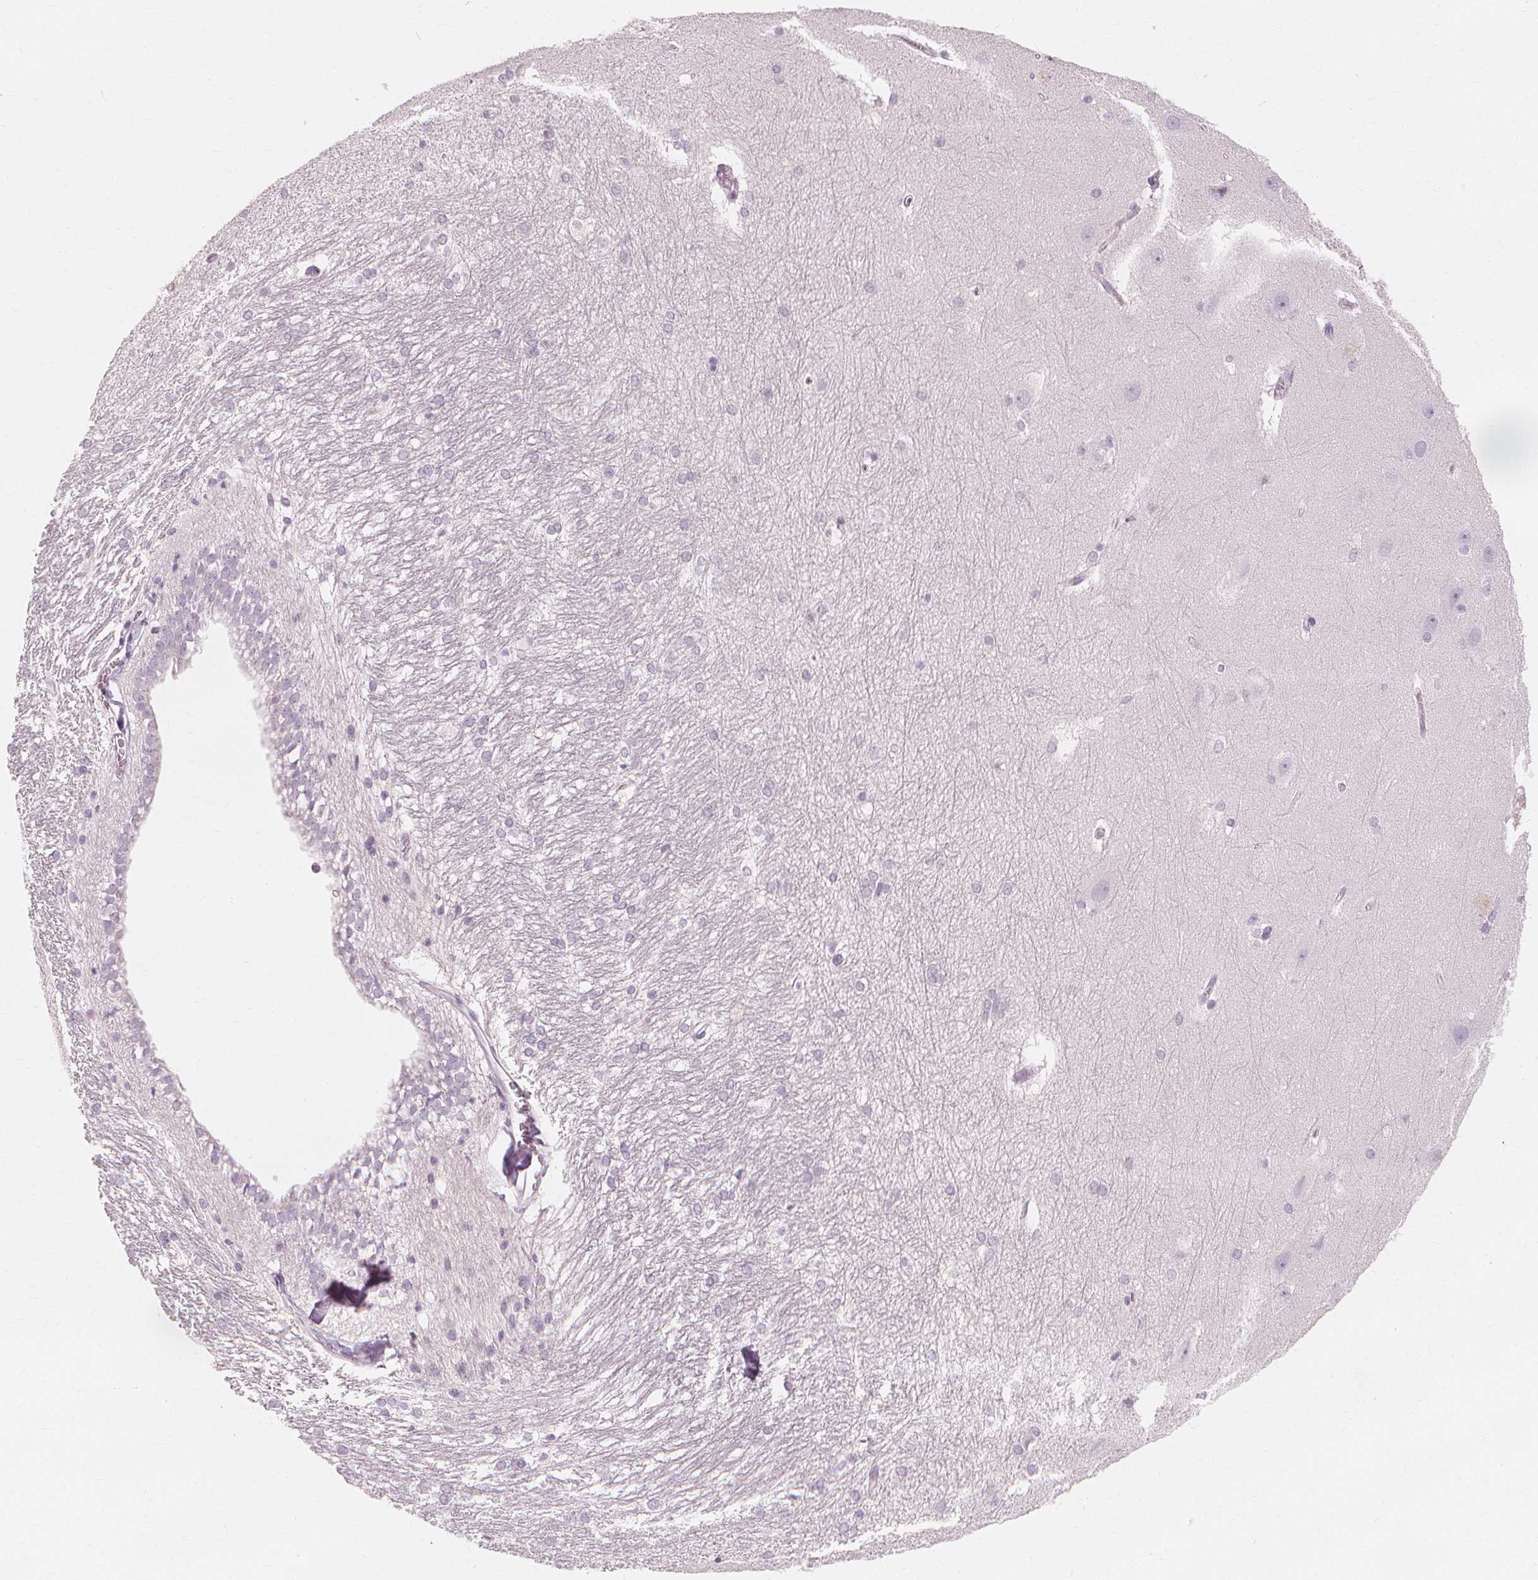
{"staining": {"intensity": "negative", "quantity": "none", "location": "none"}, "tissue": "hippocampus", "cell_type": "Glial cells", "image_type": "normal", "snomed": [{"axis": "morphology", "description": "Normal tissue, NOS"}, {"axis": "topography", "description": "Cerebral cortex"}, {"axis": "topography", "description": "Hippocampus"}], "caption": "IHC histopathology image of normal human hippocampus stained for a protein (brown), which reveals no expression in glial cells.", "gene": "MUC12", "patient": {"sex": "female", "age": 19}}